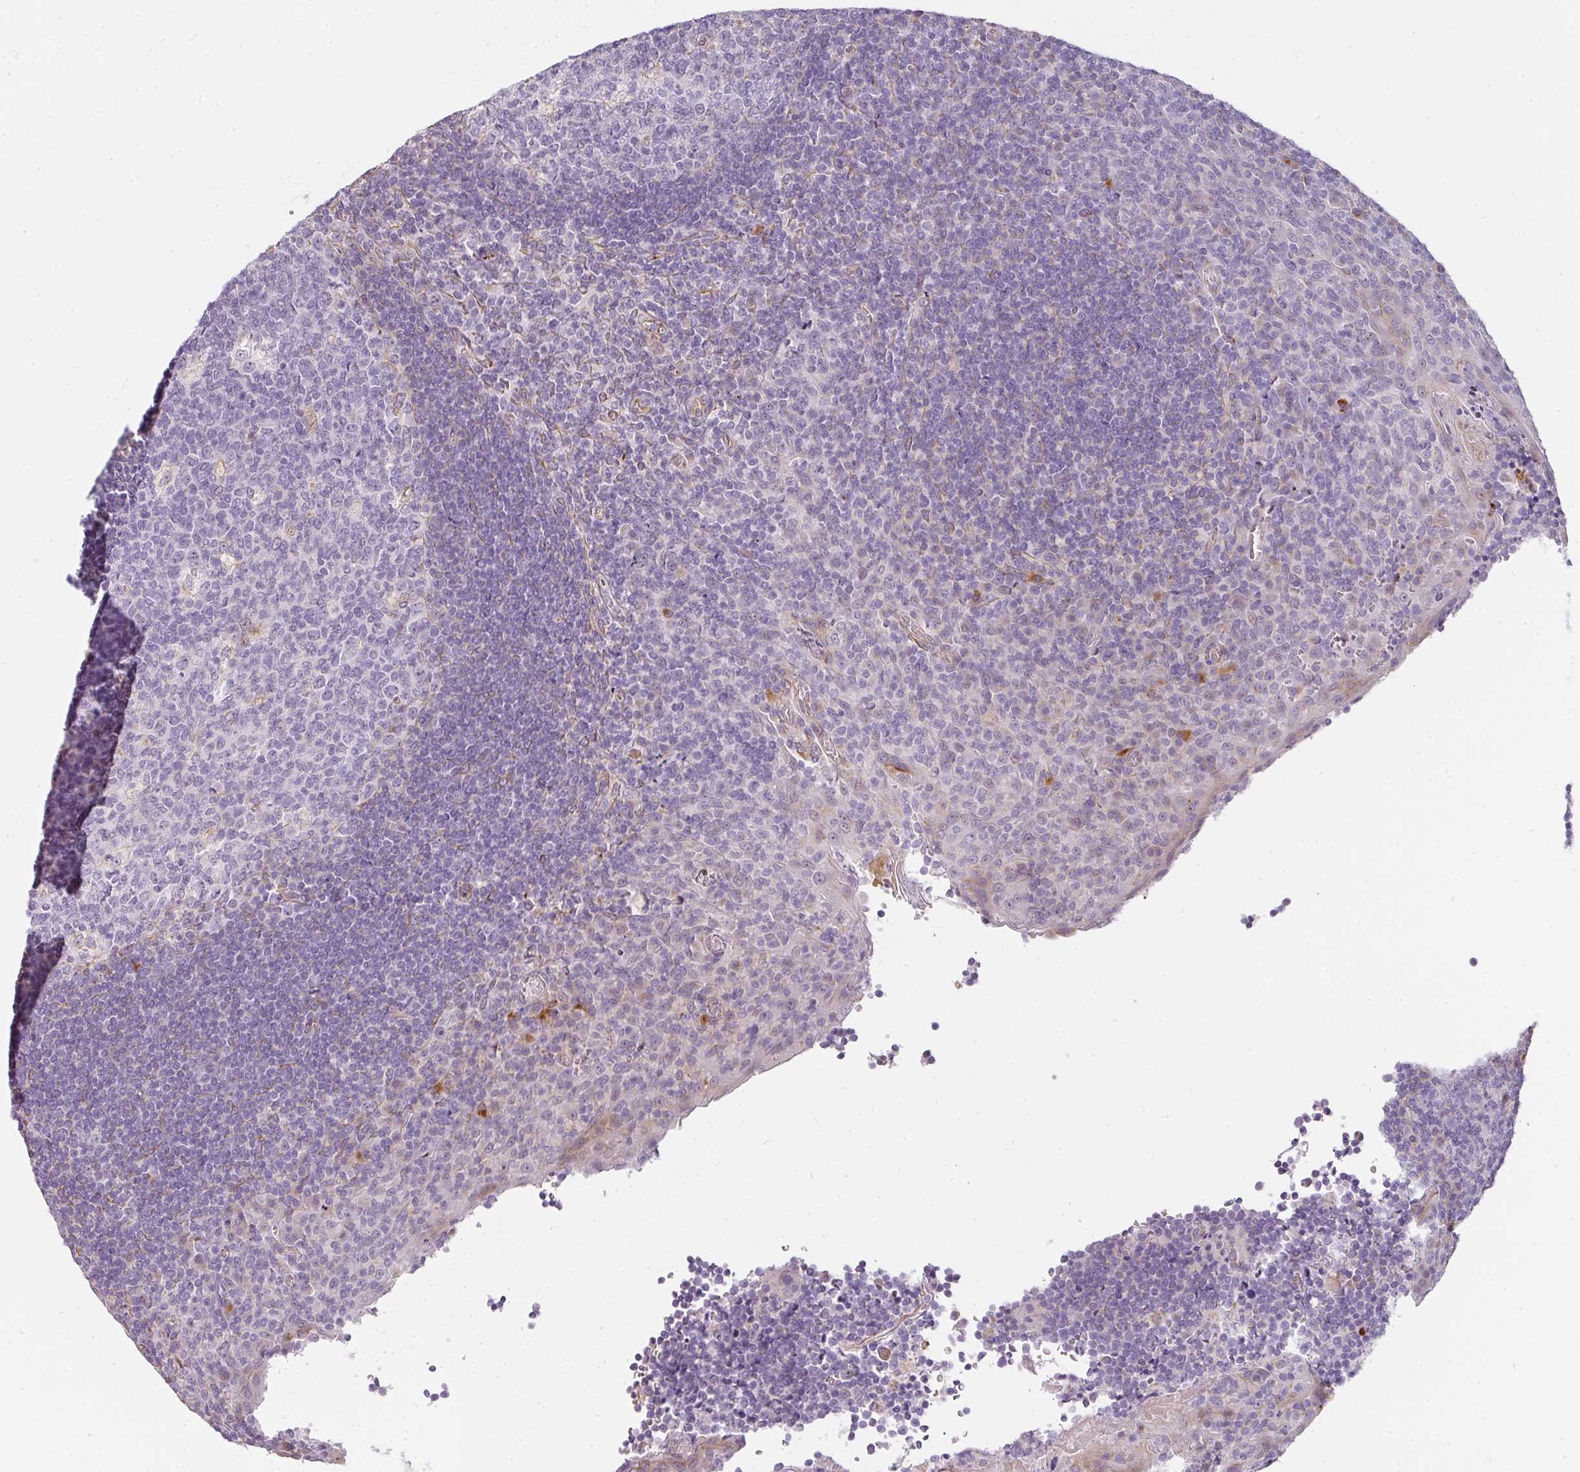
{"staining": {"intensity": "negative", "quantity": "none", "location": "none"}, "tissue": "tonsil", "cell_type": "Germinal center cells", "image_type": "normal", "snomed": [{"axis": "morphology", "description": "Normal tissue, NOS"}, {"axis": "topography", "description": "Tonsil"}], "caption": "A micrograph of human tonsil is negative for staining in germinal center cells. (Immunohistochemistry, brightfield microscopy, high magnification).", "gene": "ATP8B2", "patient": {"sex": "male", "age": 17}}